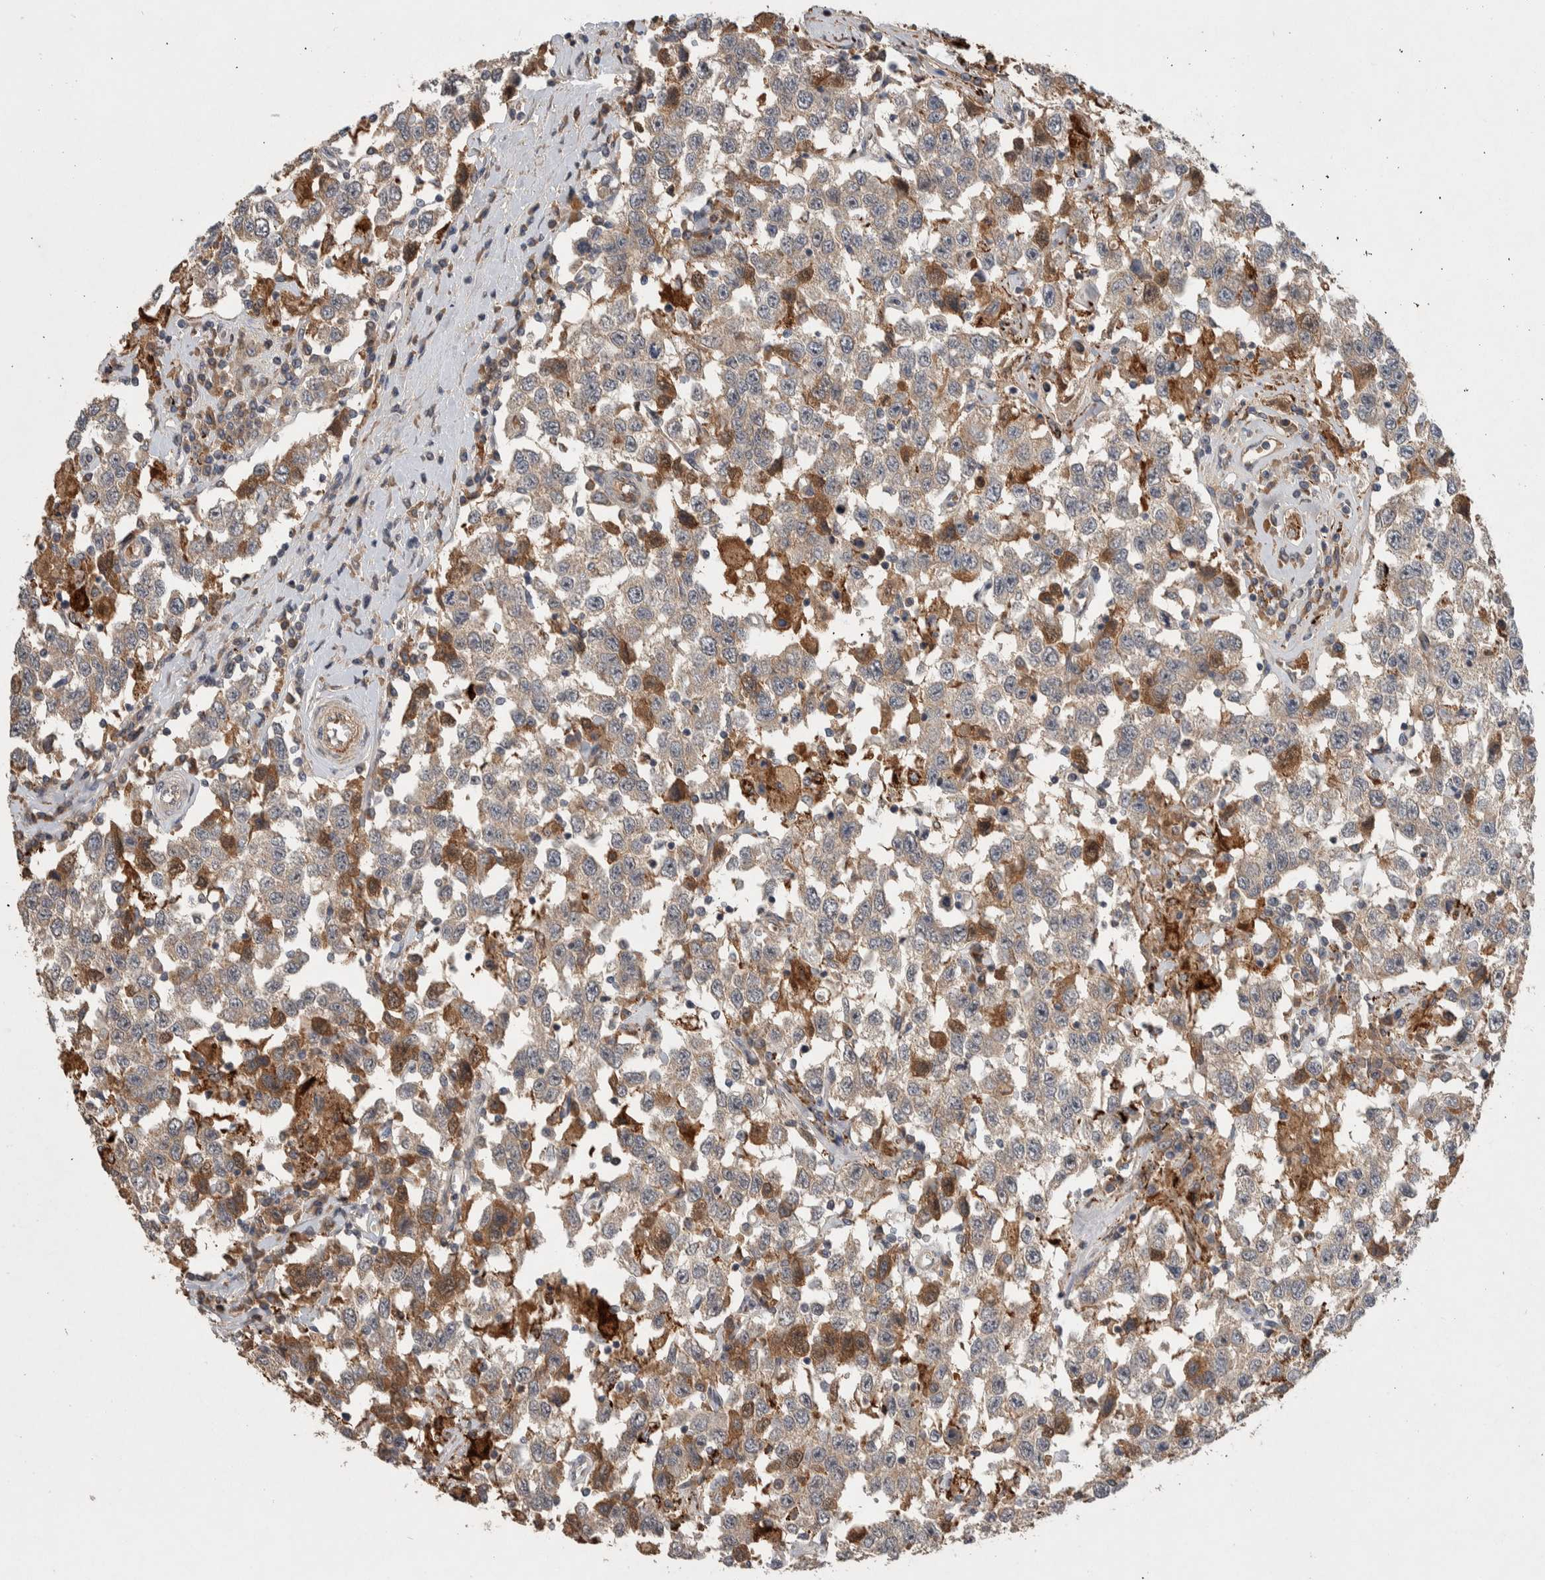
{"staining": {"intensity": "weak", "quantity": "25%-75%", "location": "cytoplasmic/membranous"}, "tissue": "testis cancer", "cell_type": "Tumor cells", "image_type": "cancer", "snomed": [{"axis": "morphology", "description": "Seminoma, NOS"}, {"axis": "topography", "description": "Testis"}], "caption": "Protein expression by IHC demonstrates weak cytoplasmic/membranous expression in about 25%-75% of tumor cells in testis cancer (seminoma). (IHC, brightfield microscopy, high magnification).", "gene": "CHRM3", "patient": {"sex": "male", "age": 41}}